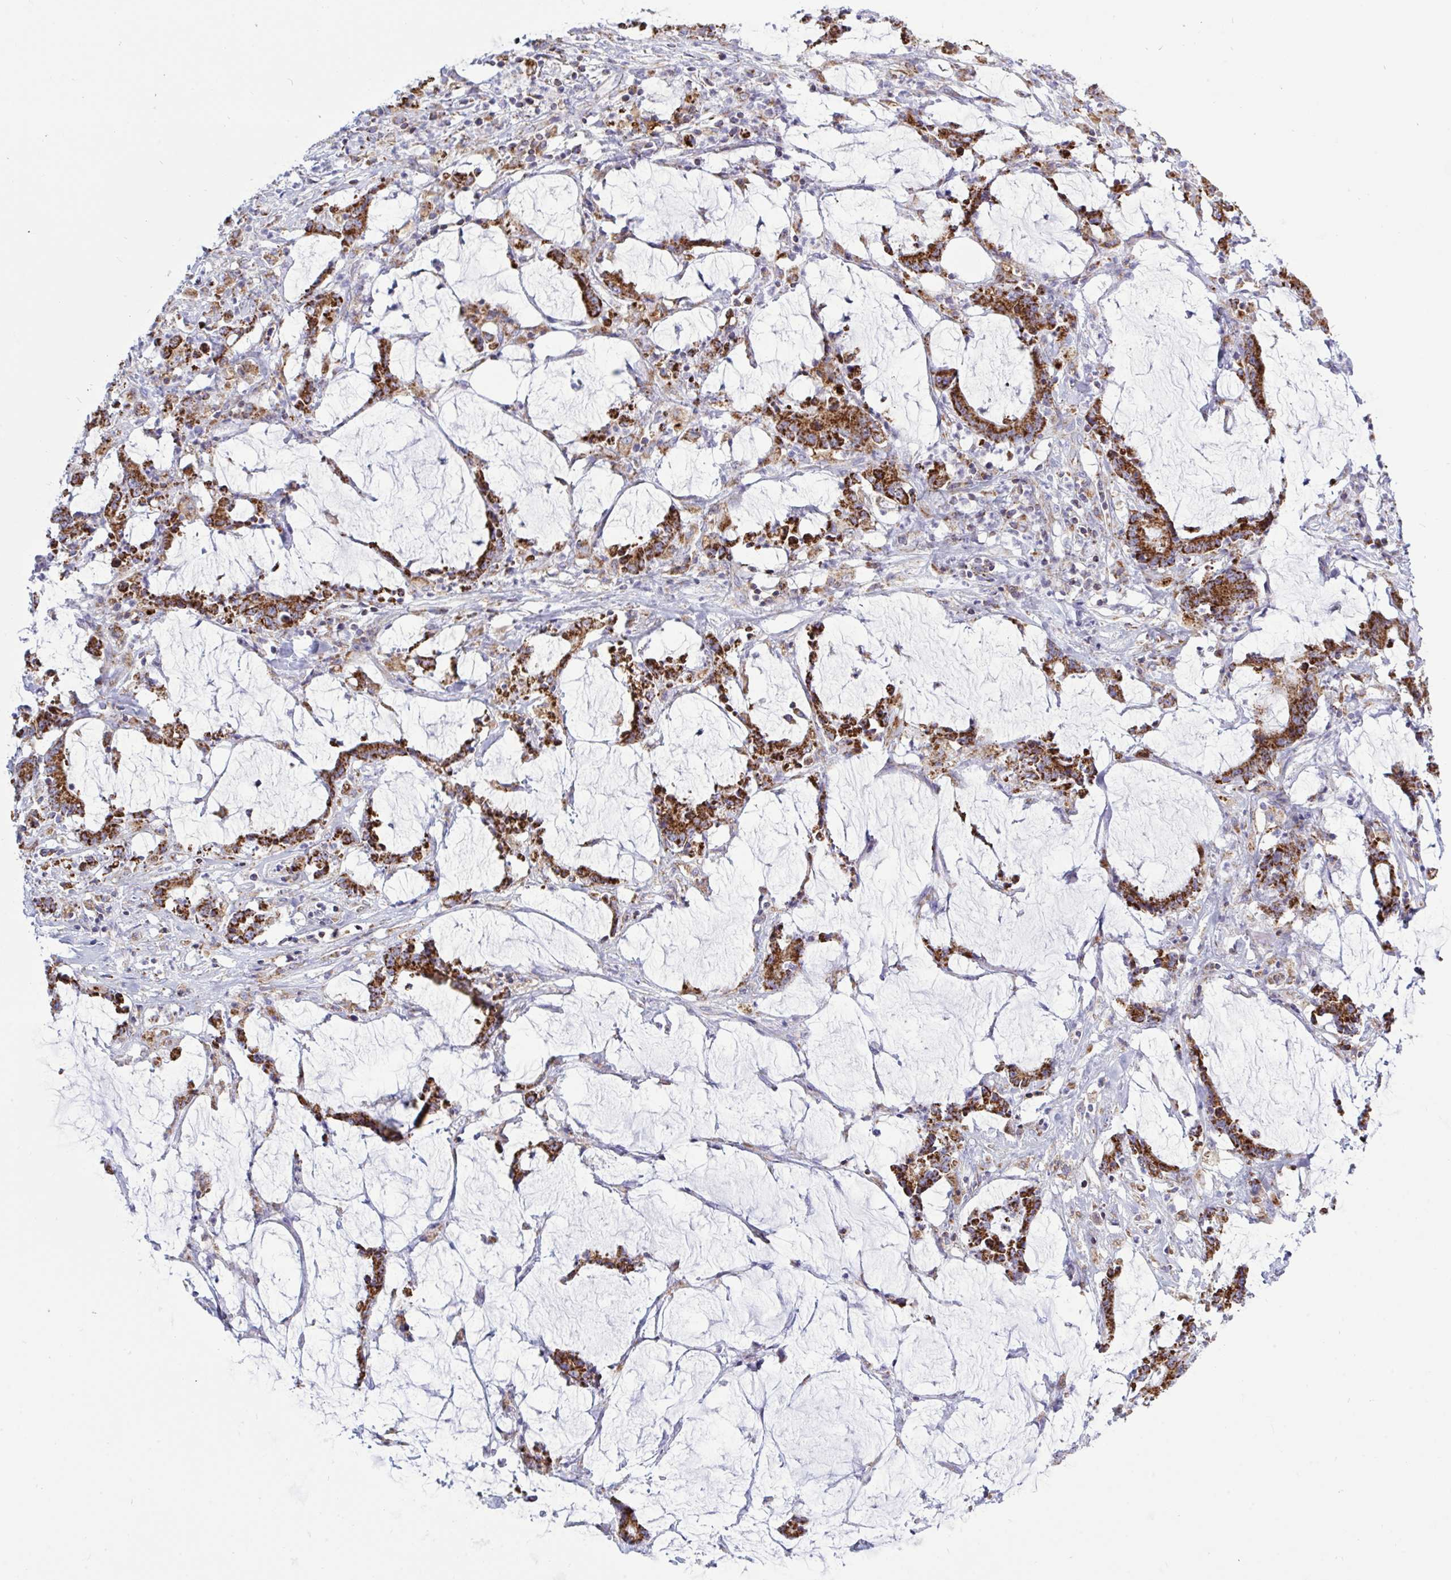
{"staining": {"intensity": "strong", "quantity": ">75%", "location": "cytoplasmic/membranous"}, "tissue": "stomach cancer", "cell_type": "Tumor cells", "image_type": "cancer", "snomed": [{"axis": "morphology", "description": "Adenocarcinoma, NOS"}, {"axis": "topography", "description": "Stomach, upper"}], "caption": "High-power microscopy captured an IHC photomicrograph of stomach cancer (adenocarcinoma), revealing strong cytoplasmic/membranous positivity in approximately >75% of tumor cells. The protein is shown in brown color, while the nuclei are stained blue.", "gene": "HSPE1", "patient": {"sex": "male", "age": 68}}